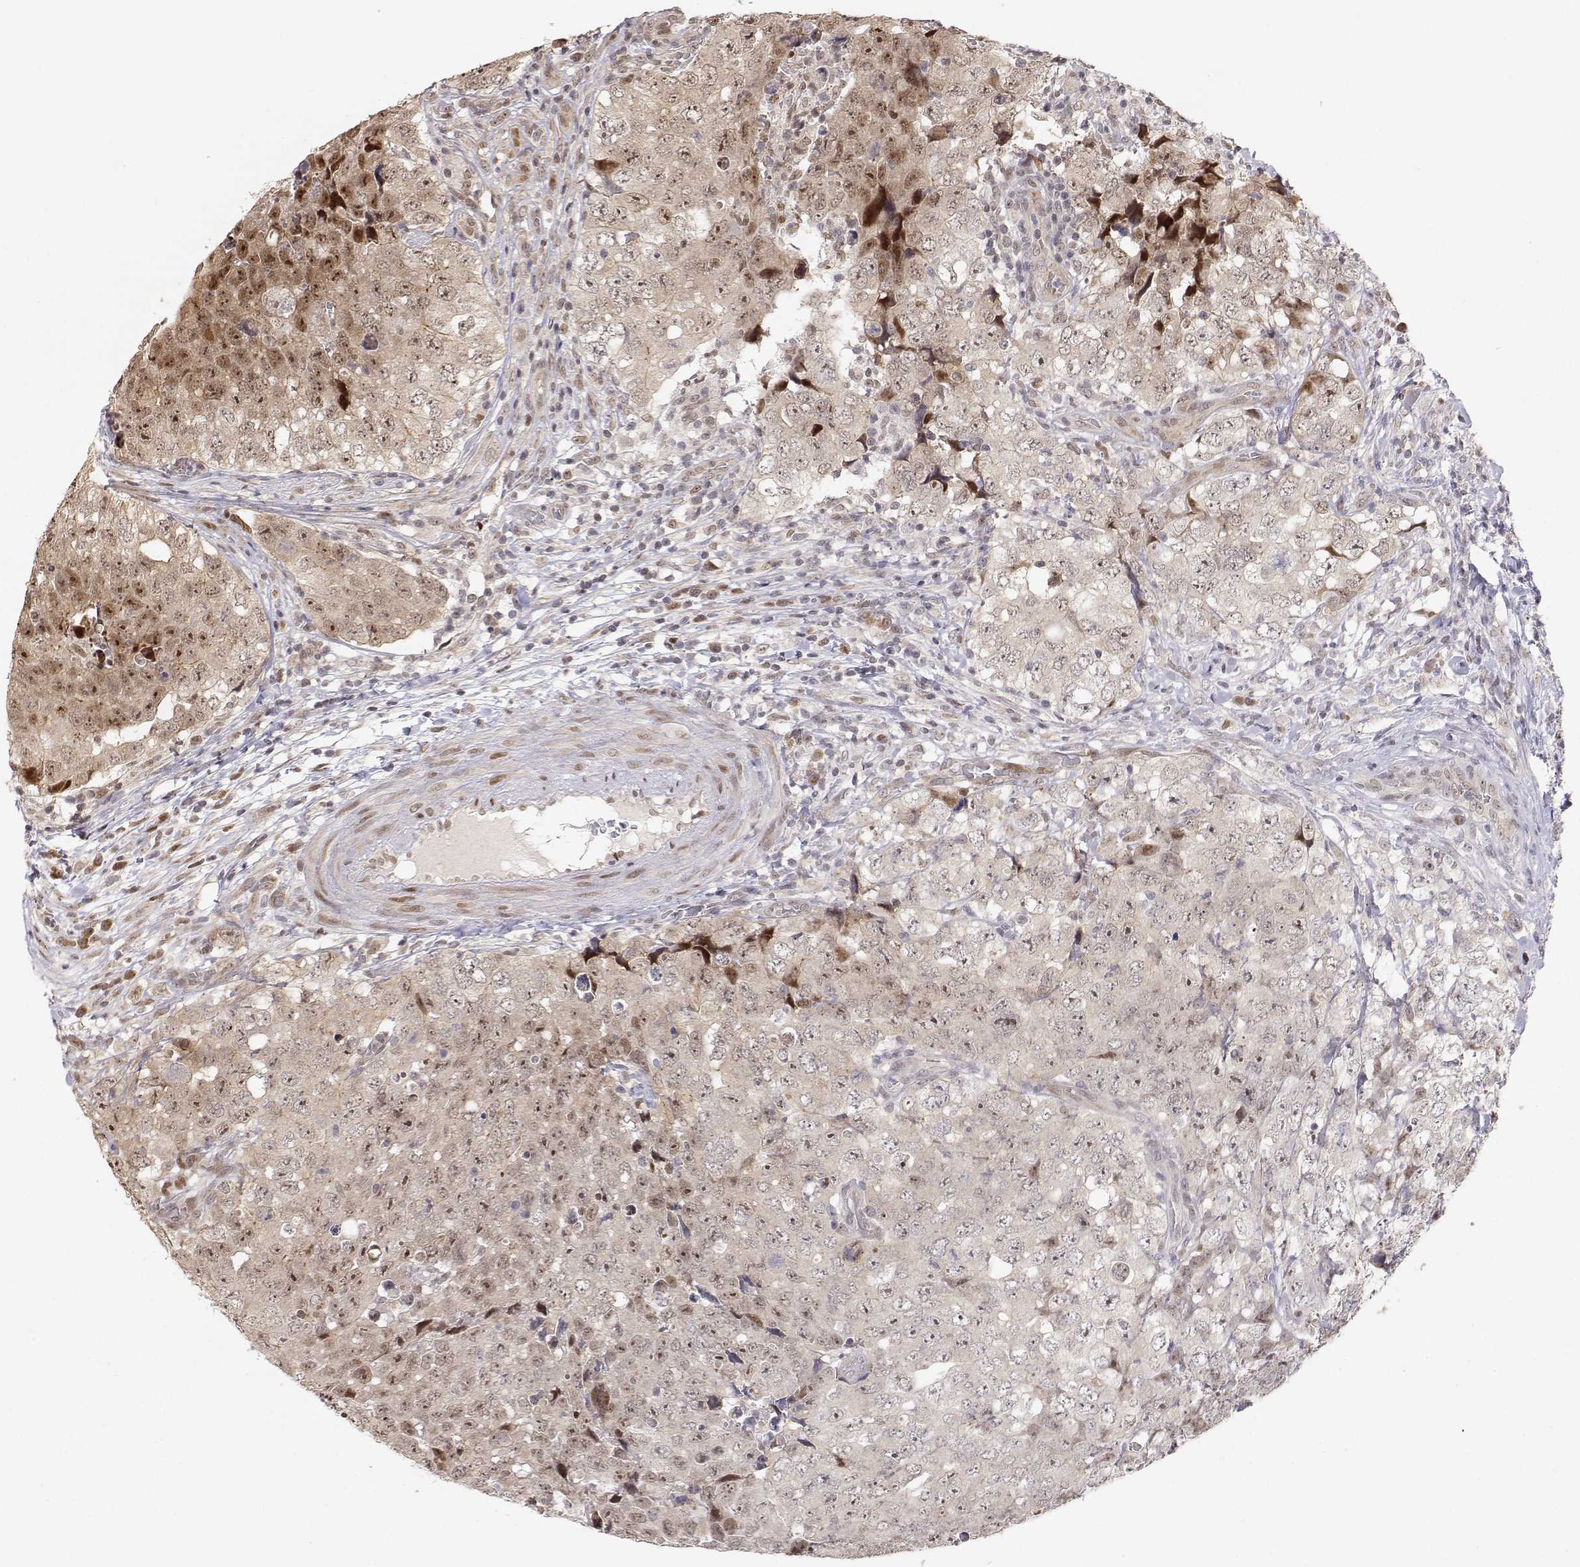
{"staining": {"intensity": "moderate", "quantity": "<25%", "location": "nuclear"}, "tissue": "testis cancer", "cell_type": "Tumor cells", "image_type": "cancer", "snomed": [{"axis": "morphology", "description": "Seminoma, NOS"}, {"axis": "topography", "description": "Testis"}], "caption": "Immunohistochemical staining of seminoma (testis) exhibits moderate nuclear protein expression in approximately <25% of tumor cells.", "gene": "BRCA1", "patient": {"sex": "male", "age": 34}}